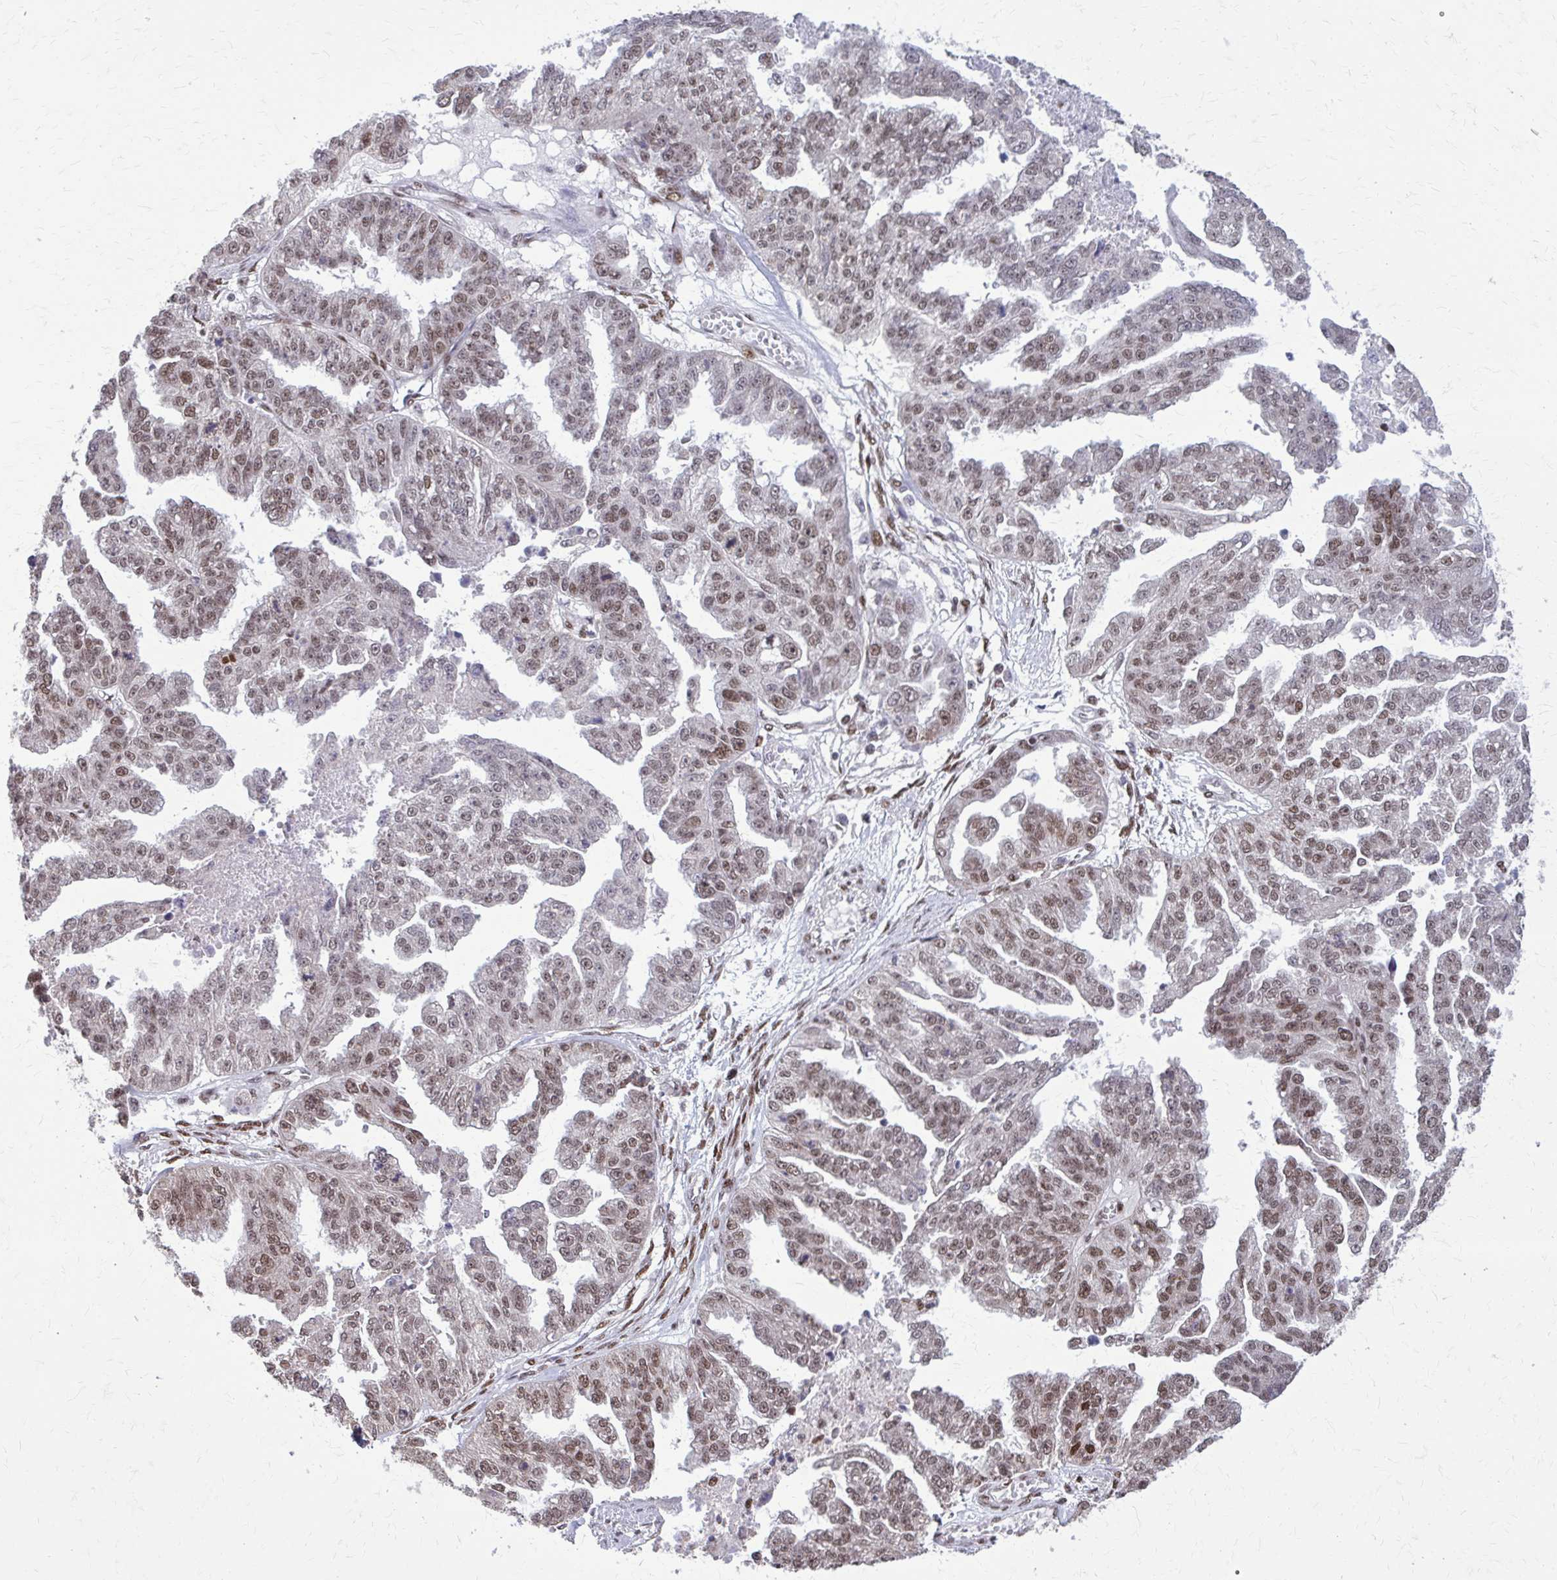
{"staining": {"intensity": "moderate", "quantity": "25%-75%", "location": "nuclear"}, "tissue": "ovarian cancer", "cell_type": "Tumor cells", "image_type": "cancer", "snomed": [{"axis": "morphology", "description": "Cystadenocarcinoma, serous, NOS"}, {"axis": "topography", "description": "Ovary"}], "caption": "Immunohistochemistry micrograph of neoplastic tissue: human serous cystadenocarcinoma (ovarian) stained using IHC displays medium levels of moderate protein expression localized specifically in the nuclear of tumor cells, appearing as a nuclear brown color.", "gene": "TTF1", "patient": {"sex": "female", "age": 58}}